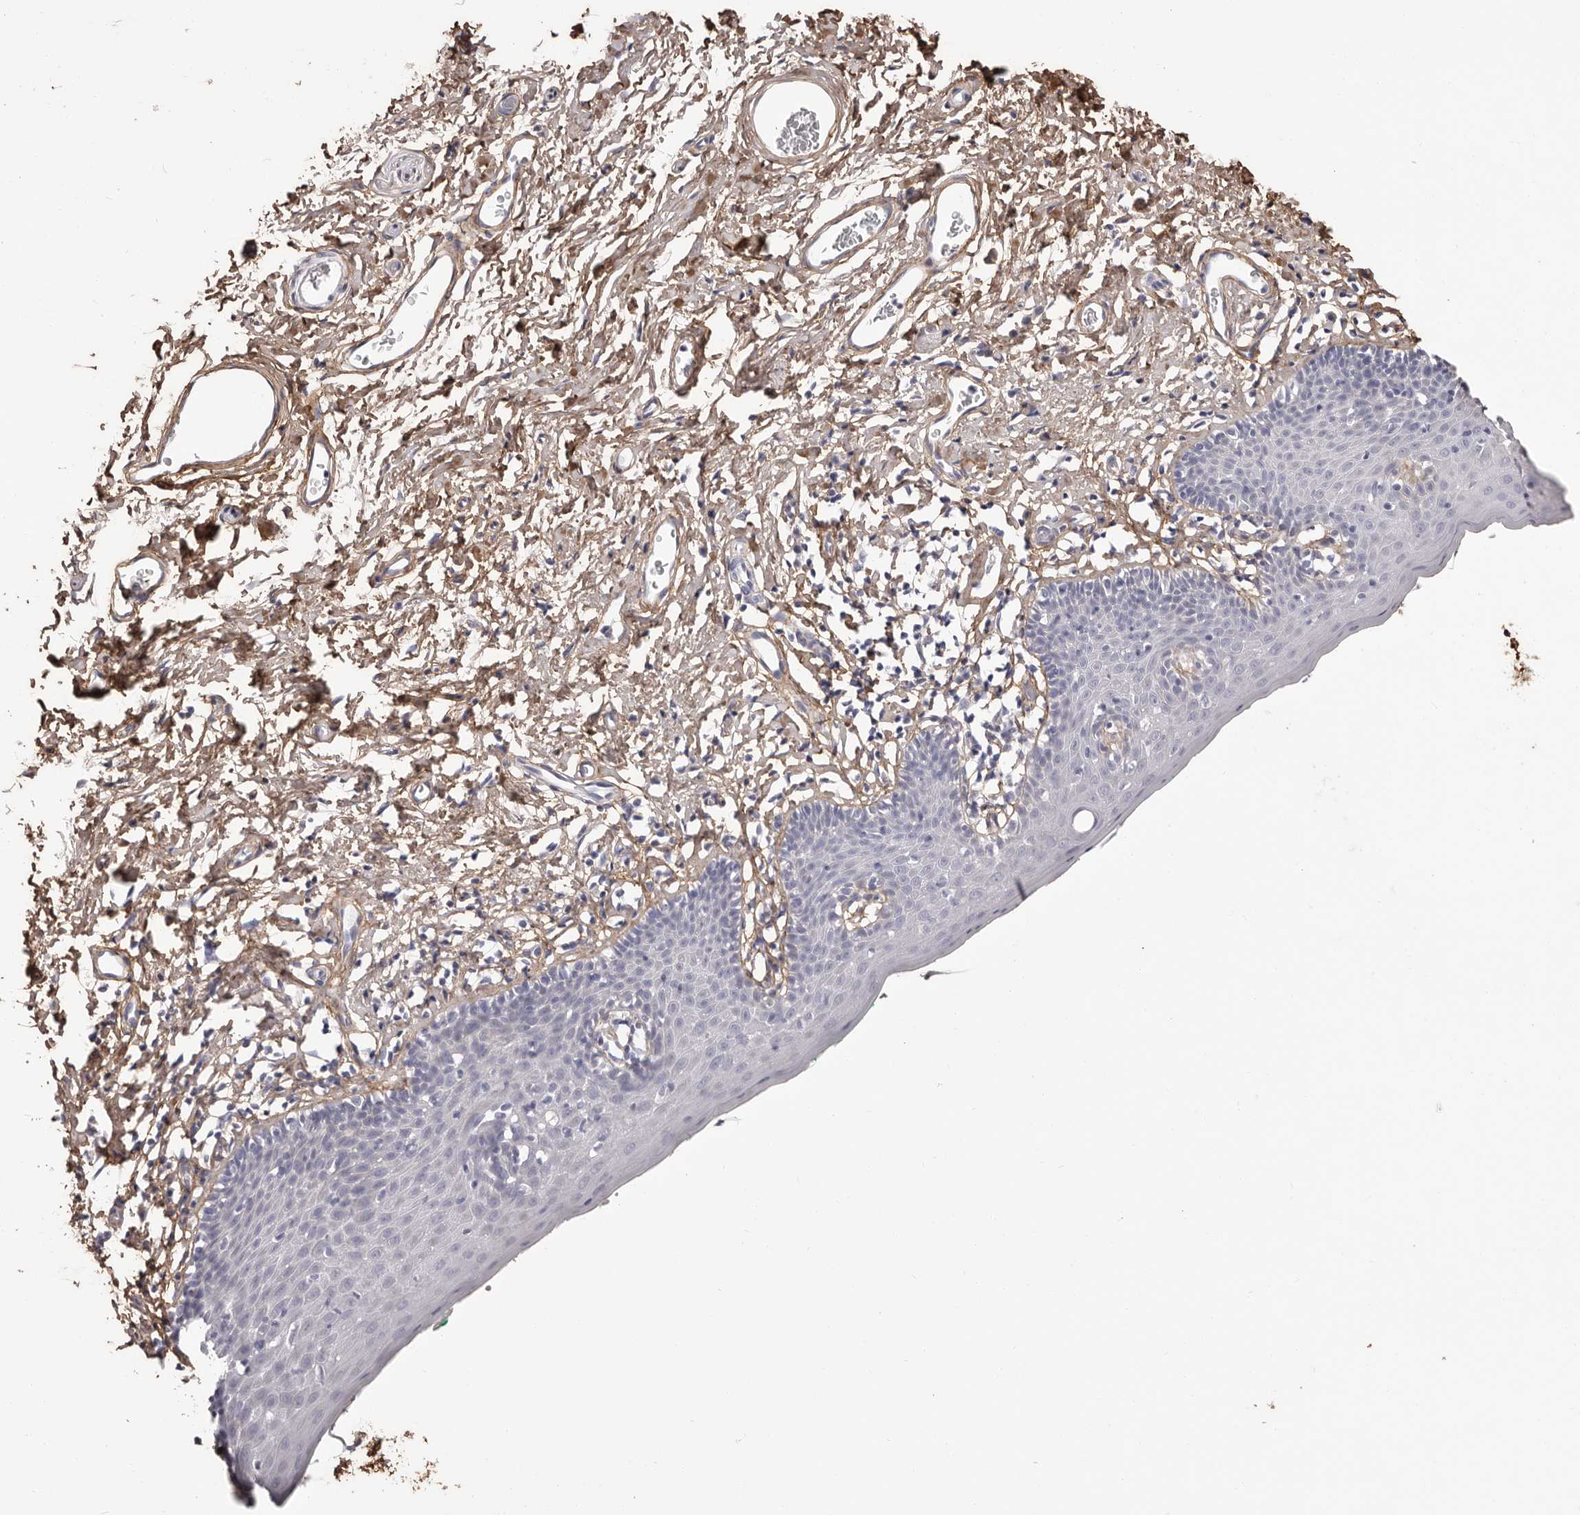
{"staining": {"intensity": "negative", "quantity": "none", "location": "none"}, "tissue": "skin", "cell_type": "Epidermal cells", "image_type": "normal", "snomed": [{"axis": "morphology", "description": "Normal tissue, NOS"}, {"axis": "topography", "description": "Vulva"}], "caption": "Immunohistochemical staining of unremarkable human skin shows no significant expression in epidermal cells. (Brightfield microscopy of DAB immunohistochemistry at high magnification).", "gene": "COL6A1", "patient": {"sex": "female", "age": 66}}